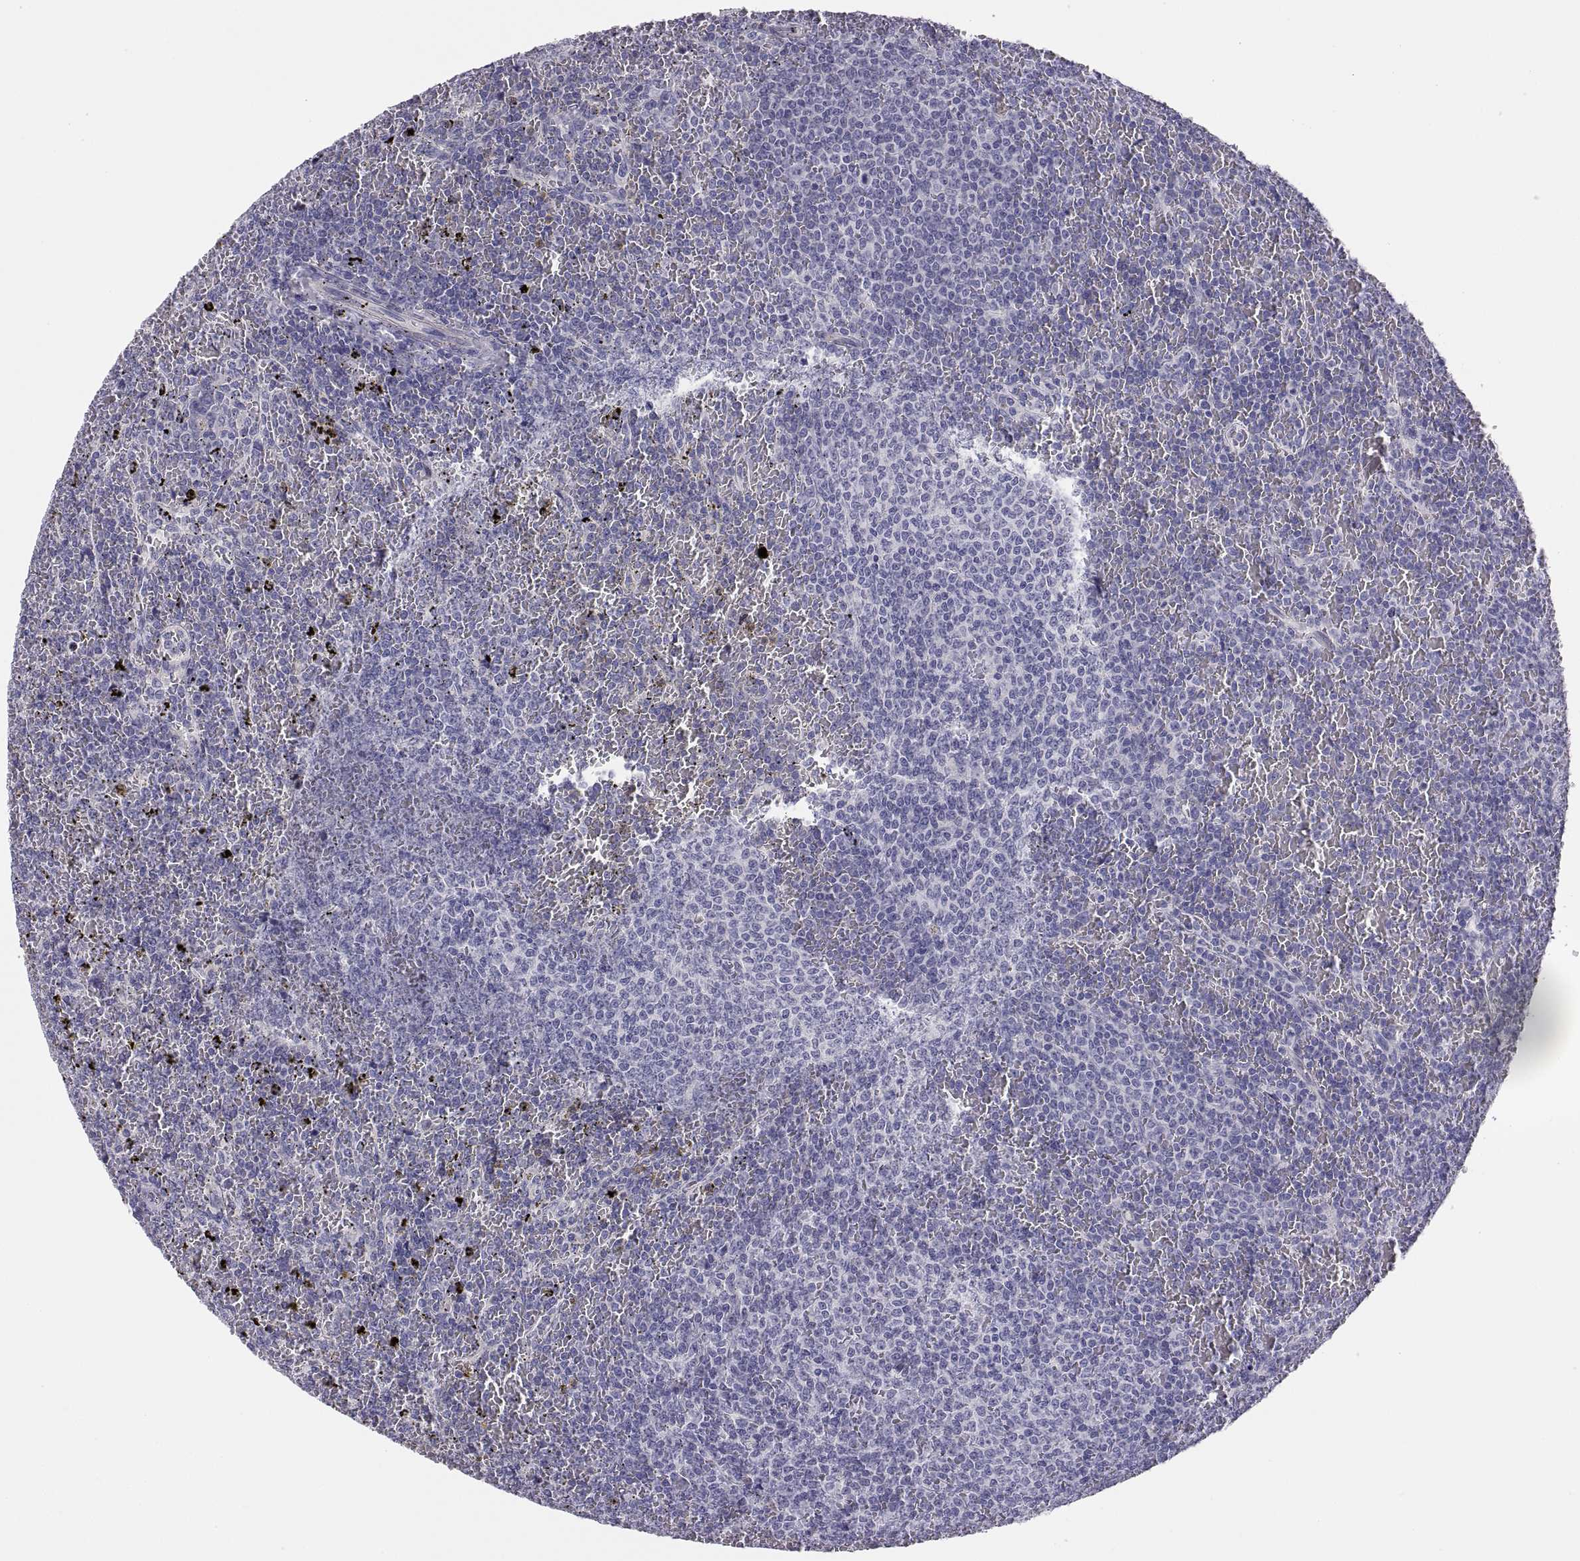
{"staining": {"intensity": "negative", "quantity": "none", "location": "none"}, "tissue": "lymphoma", "cell_type": "Tumor cells", "image_type": "cancer", "snomed": [{"axis": "morphology", "description": "Malignant lymphoma, non-Hodgkin's type, Low grade"}, {"axis": "topography", "description": "Spleen"}], "caption": "A photomicrograph of lymphoma stained for a protein shows no brown staining in tumor cells.", "gene": "STRC", "patient": {"sex": "female", "age": 77}}